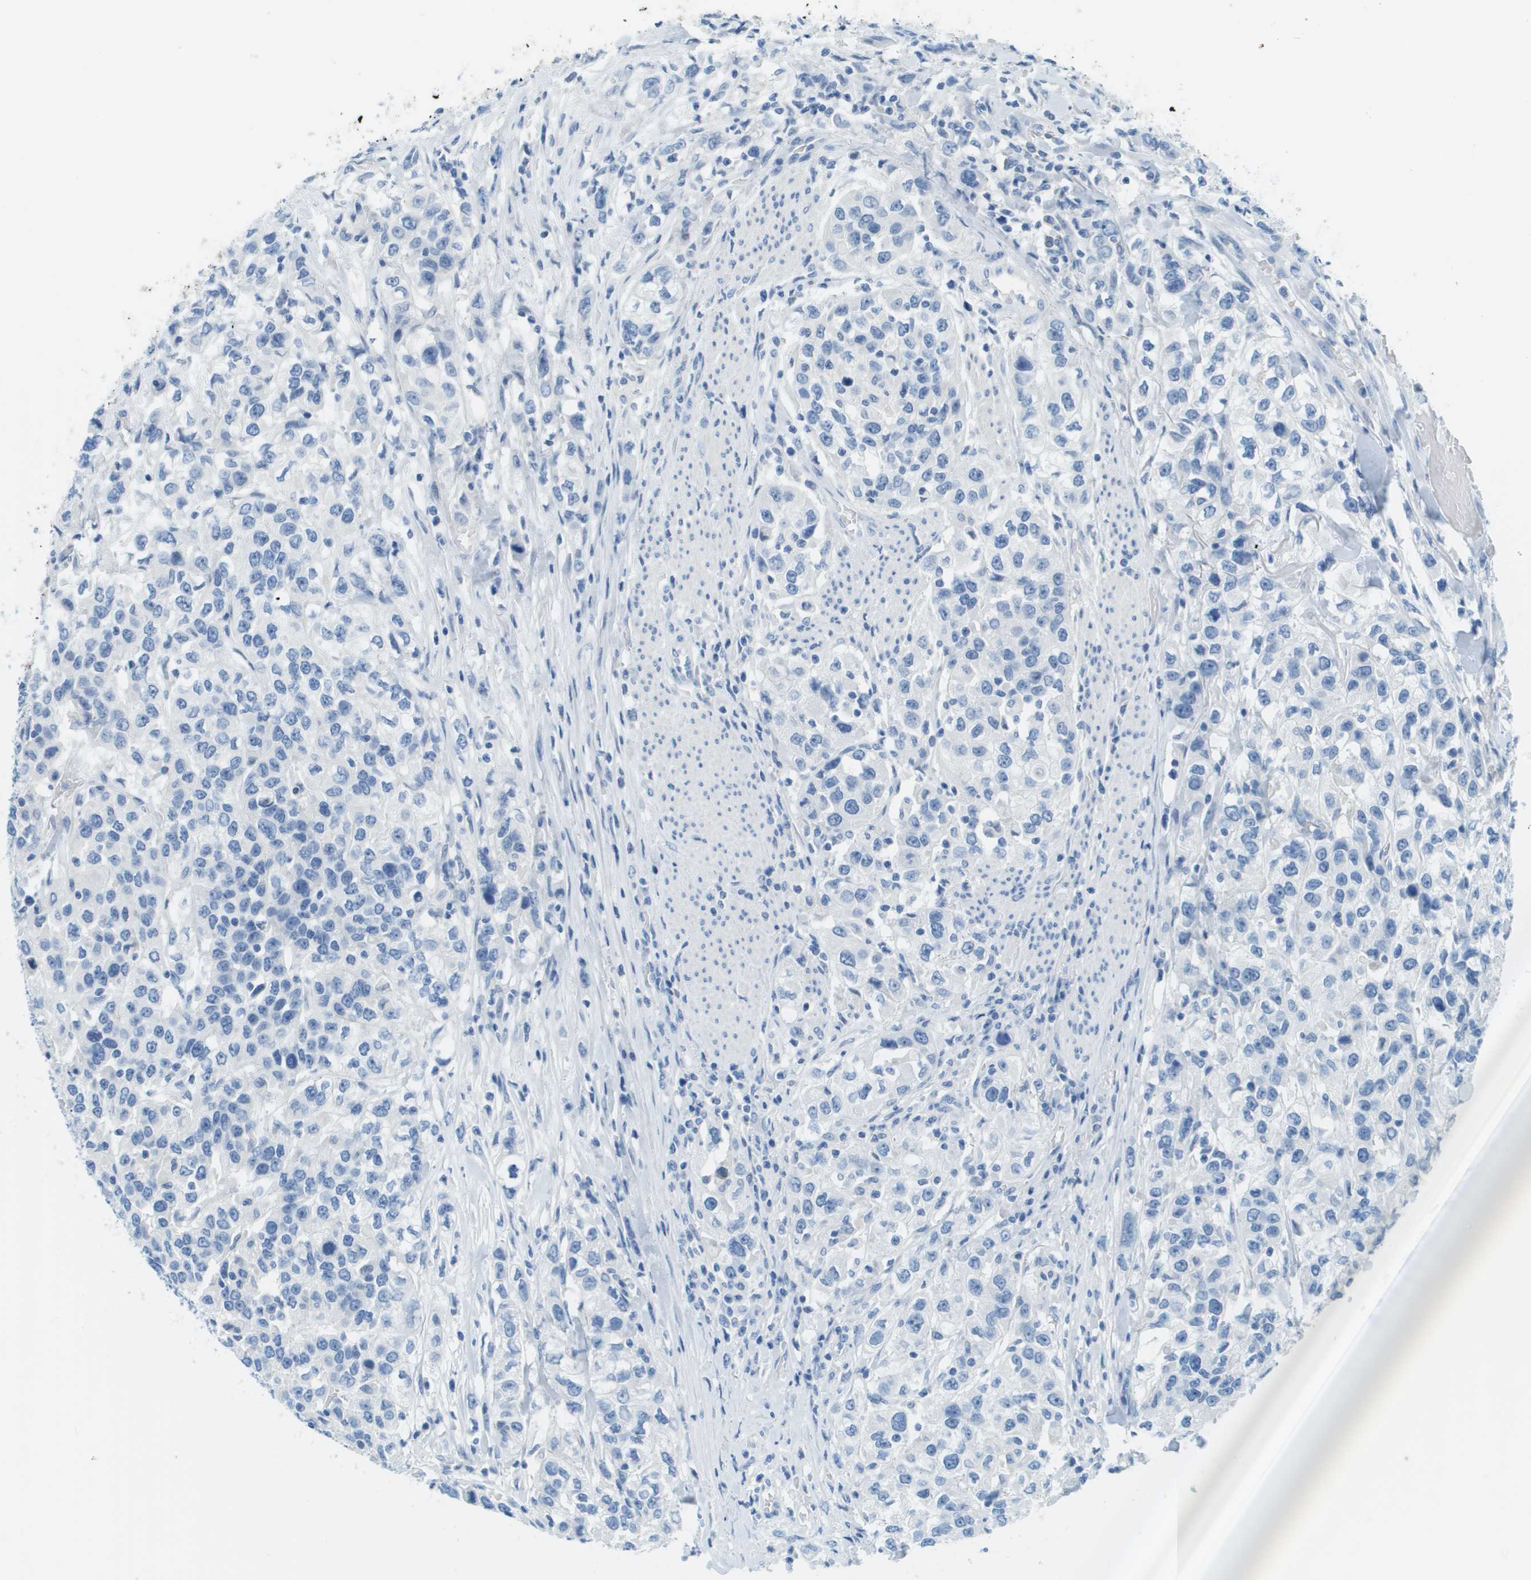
{"staining": {"intensity": "negative", "quantity": "none", "location": "none"}, "tissue": "urothelial cancer", "cell_type": "Tumor cells", "image_type": "cancer", "snomed": [{"axis": "morphology", "description": "Urothelial carcinoma, High grade"}, {"axis": "topography", "description": "Urinary bladder"}], "caption": "An immunohistochemistry (IHC) photomicrograph of urothelial cancer is shown. There is no staining in tumor cells of urothelial cancer. The staining was performed using DAB to visualize the protein expression in brown, while the nuclei were stained in blue with hematoxylin (Magnification: 20x).", "gene": "CDHR2", "patient": {"sex": "female", "age": 80}}